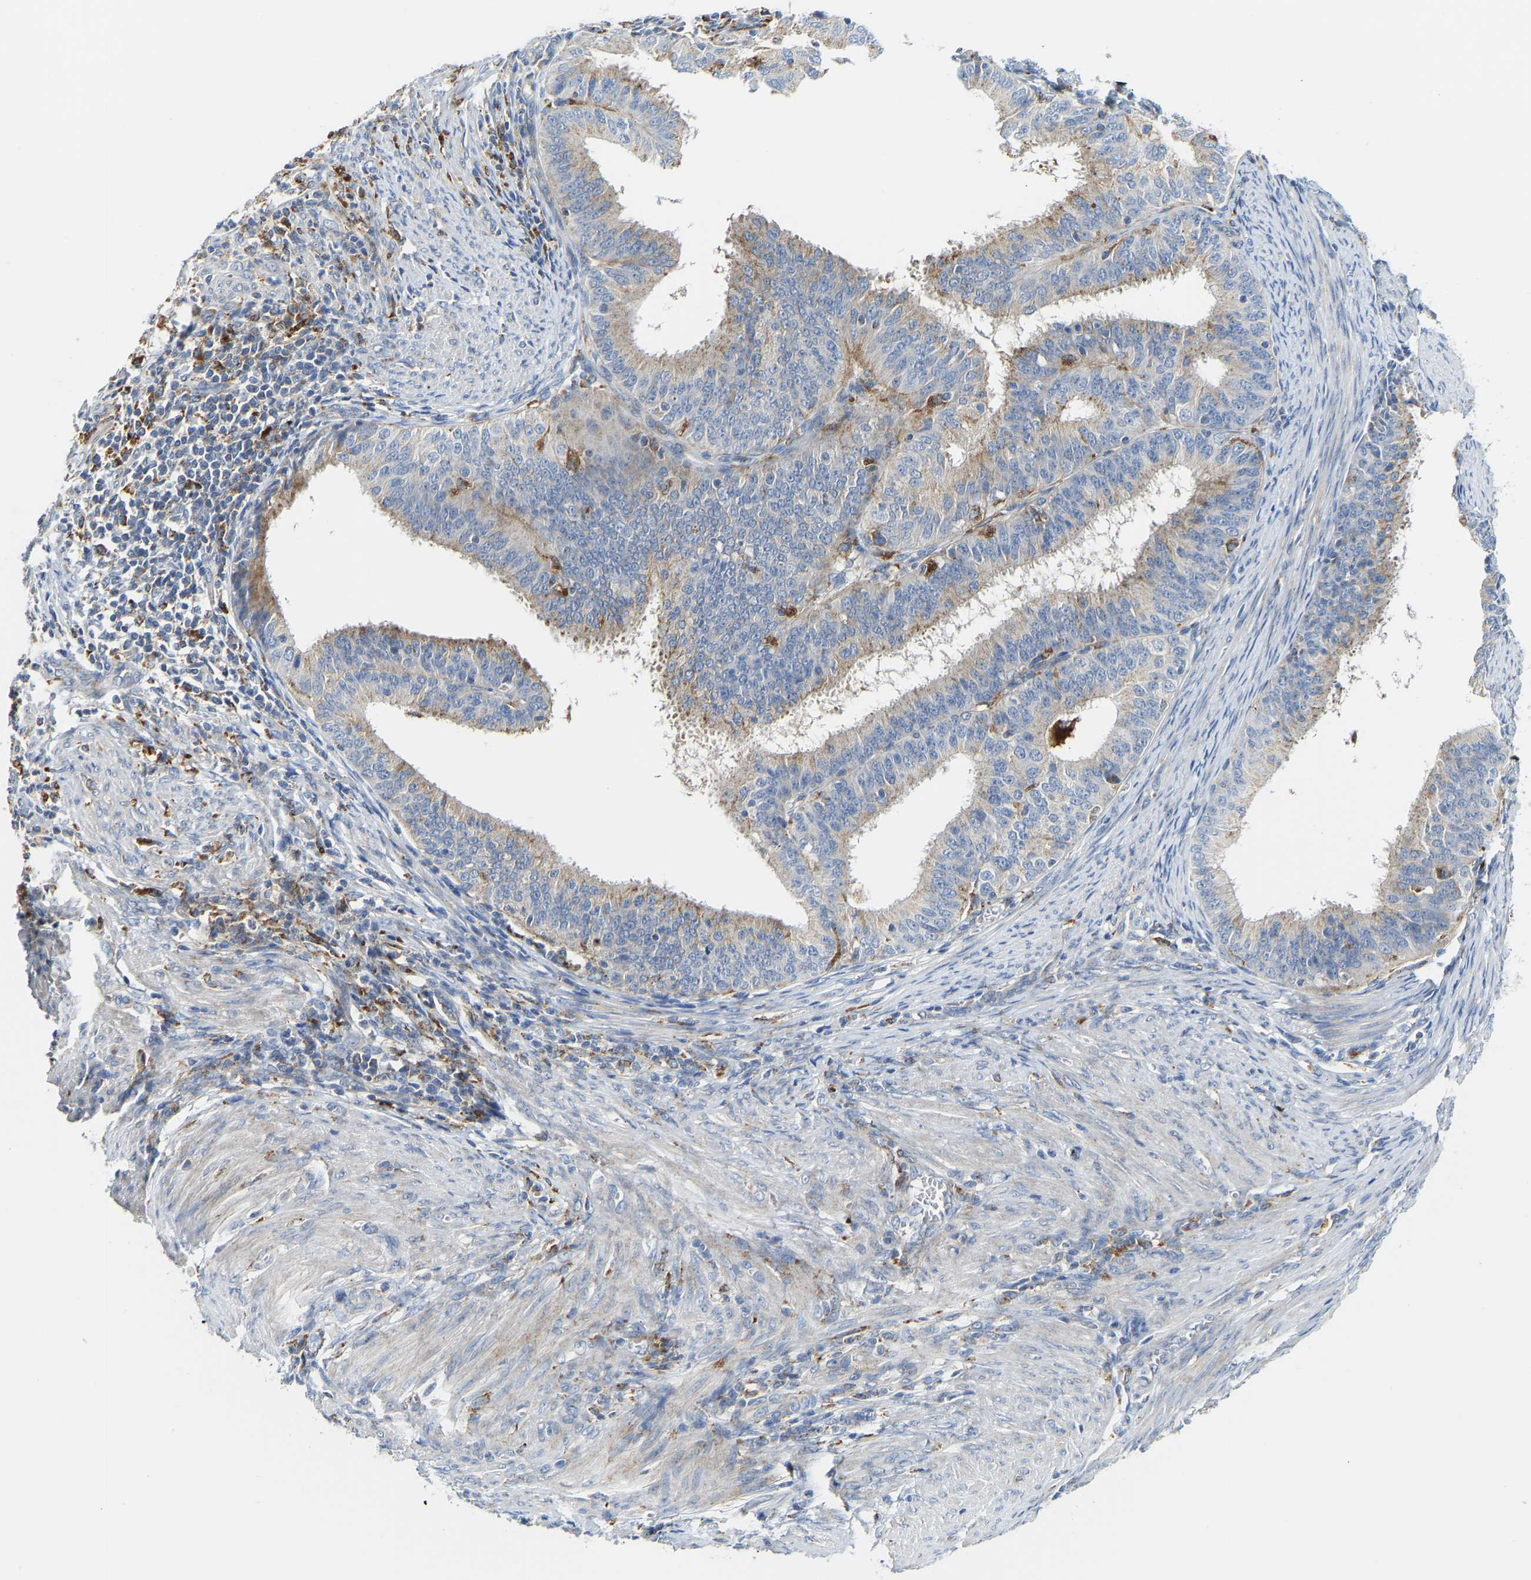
{"staining": {"intensity": "weak", "quantity": "25%-75%", "location": "cytoplasmic/membranous"}, "tissue": "endometrial cancer", "cell_type": "Tumor cells", "image_type": "cancer", "snomed": [{"axis": "morphology", "description": "Adenocarcinoma, NOS"}, {"axis": "topography", "description": "Endometrium"}], "caption": "Immunohistochemical staining of adenocarcinoma (endometrial) demonstrates low levels of weak cytoplasmic/membranous positivity in about 25%-75% of tumor cells.", "gene": "ATP6V1E1", "patient": {"sex": "female", "age": 70}}